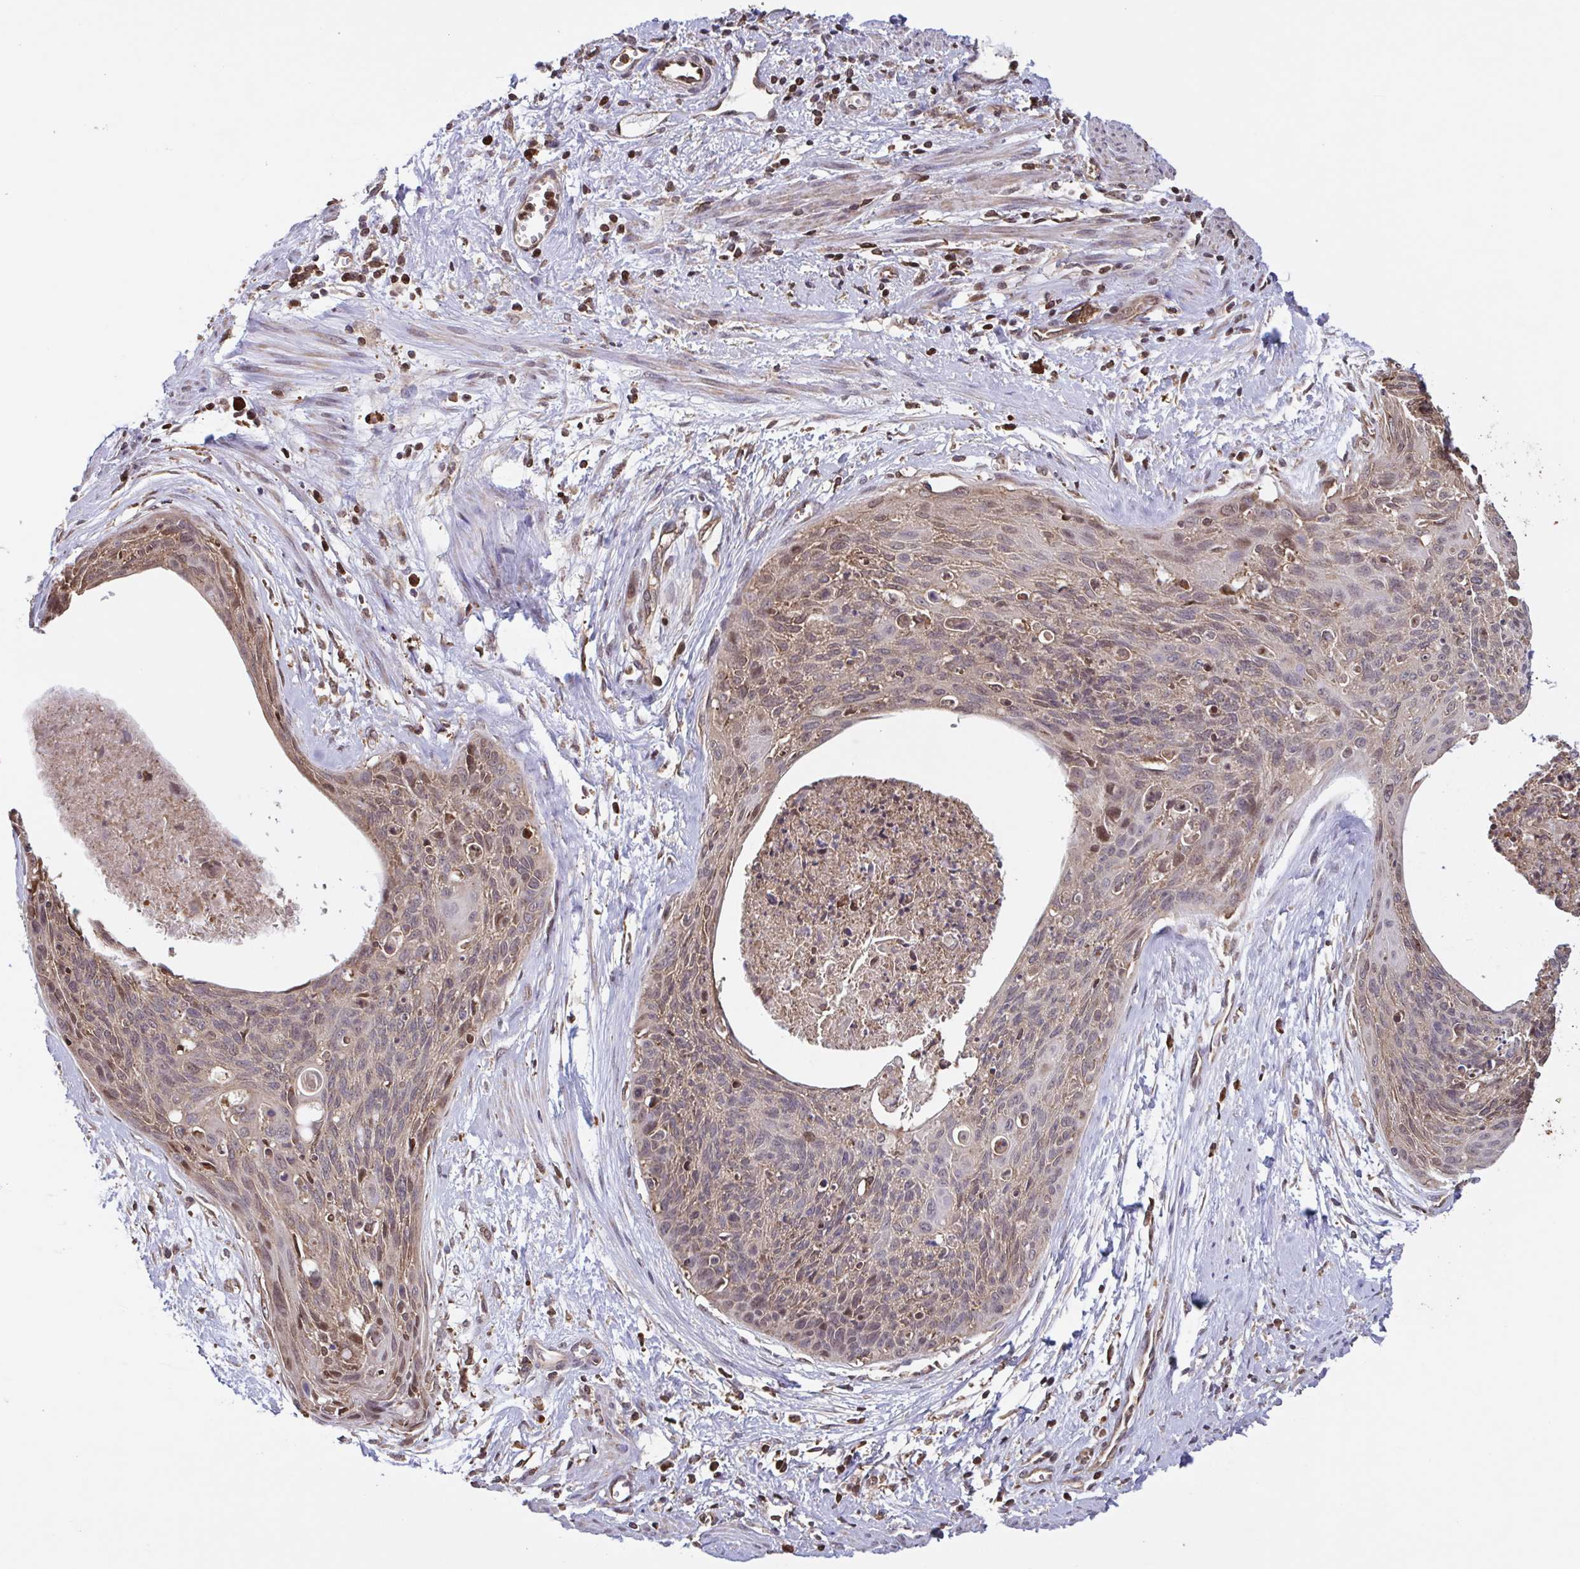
{"staining": {"intensity": "weak", "quantity": ">75%", "location": "cytoplasmic/membranous,nuclear"}, "tissue": "cervical cancer", "cell_type": "Tumor cells", "image_type": "cancer", "snomed": [{"axis": "morphology", "description": "Squamous cell carcinoma, NOS"}, {"axis": "topography", "description": "Cervix"}], "caption": "IHC of cervical cancer shows low levels of weak cytoplasmic/membranous and nuclear staining in approximately >75% of tumor cells.", "gene": "SEC63", "patient": {"sex": "female", "age": 55}}